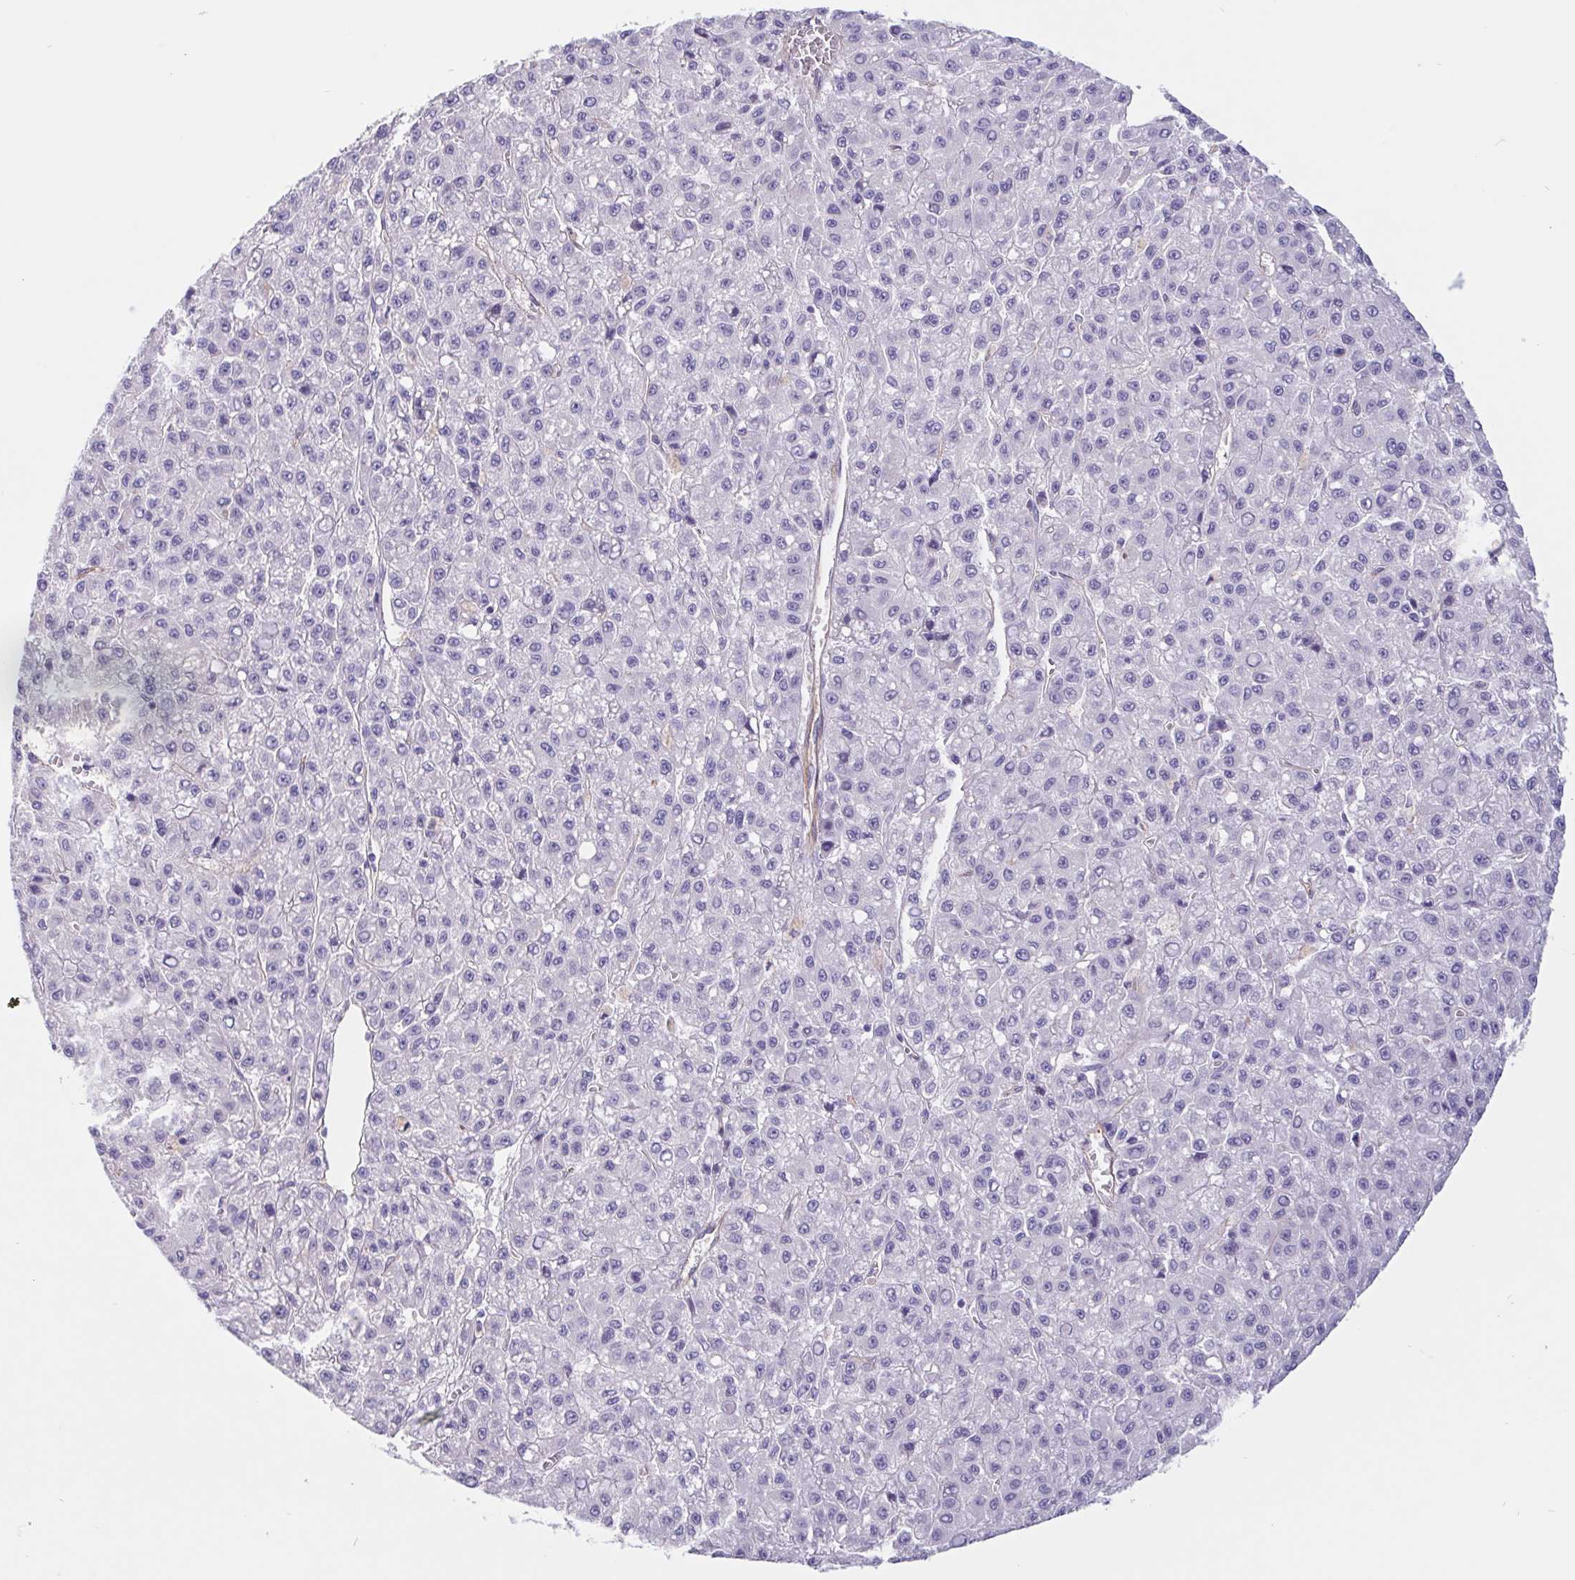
{"staining": {"intensity": "negative", "quantity": "none", "location": "none"}, "tissue": "liver cancer", "cell_type": "Tumor cells", "image_type": "cancer", "snomed": [{"axis": "morphology", "description": "Carcinoma, Hepatocellular, NOS"}, {"axis": "topography", "description": "Liver"}], "caption": "This is an immunohistochemistry micrograph of human liver cancer (hepatocellular carcinoma). There is no staining in tumor cells.", "gene": "LIMCH1", "patient": {"sex": "male", "age": 70}}